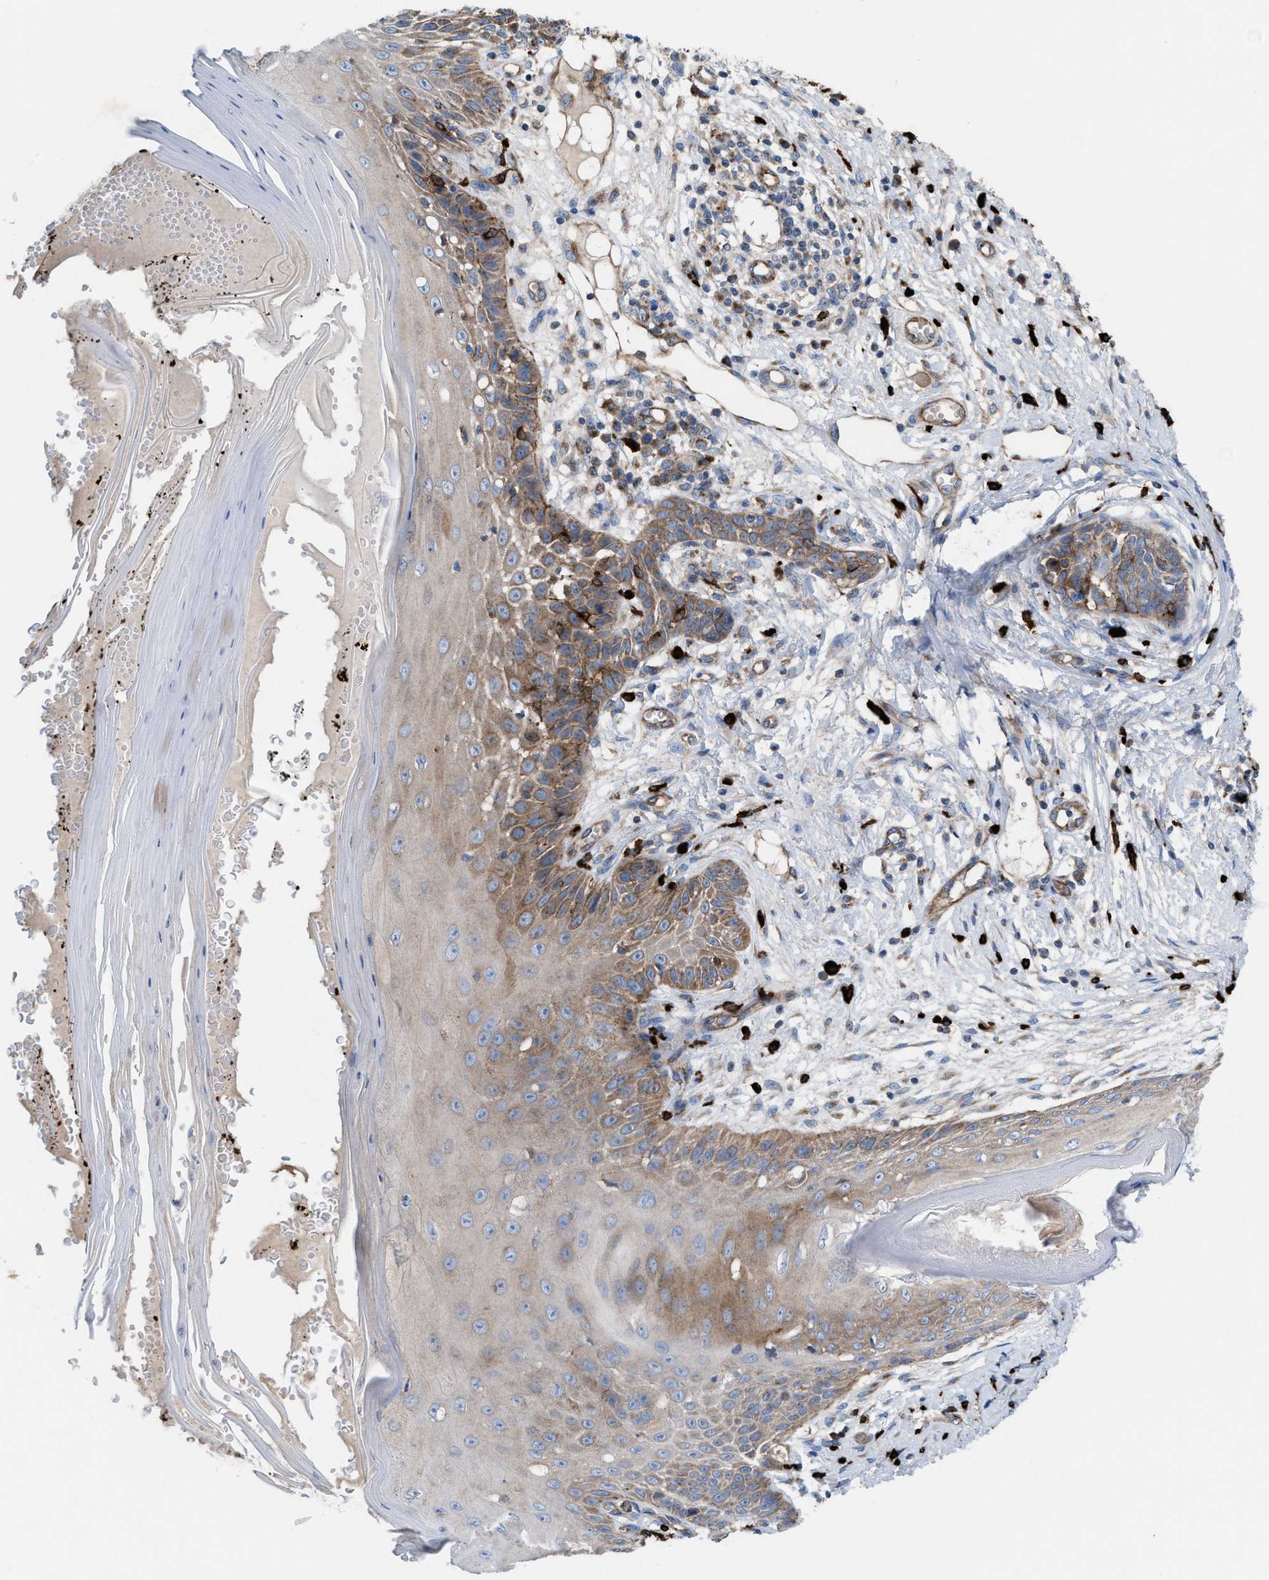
{"staining": {"intensity": "moderate", "quantity": ">75%", "location": "cytoplasmic/membranous"}, "tissue": "skin", "cell_type": "Fibroblasts", "image_type": "normal", "snomed": [{"axis": "morphology", "description": "Normal tissue, NOS"}, {"axis": "topography", "description": "Skin"}, {"axis": "topography", "description": "Peripheral nerve tissue"}], "caption": "IHC of unremarkable skin demonstrates medium levels of moderate cytoplasmic/membranous staining in about >75% of fibroblasts. (Brightfield microscopy of DAB IHC at high magnification).", "gene": "NYAP1", "patient": {"sex": "male", "age": 24}}